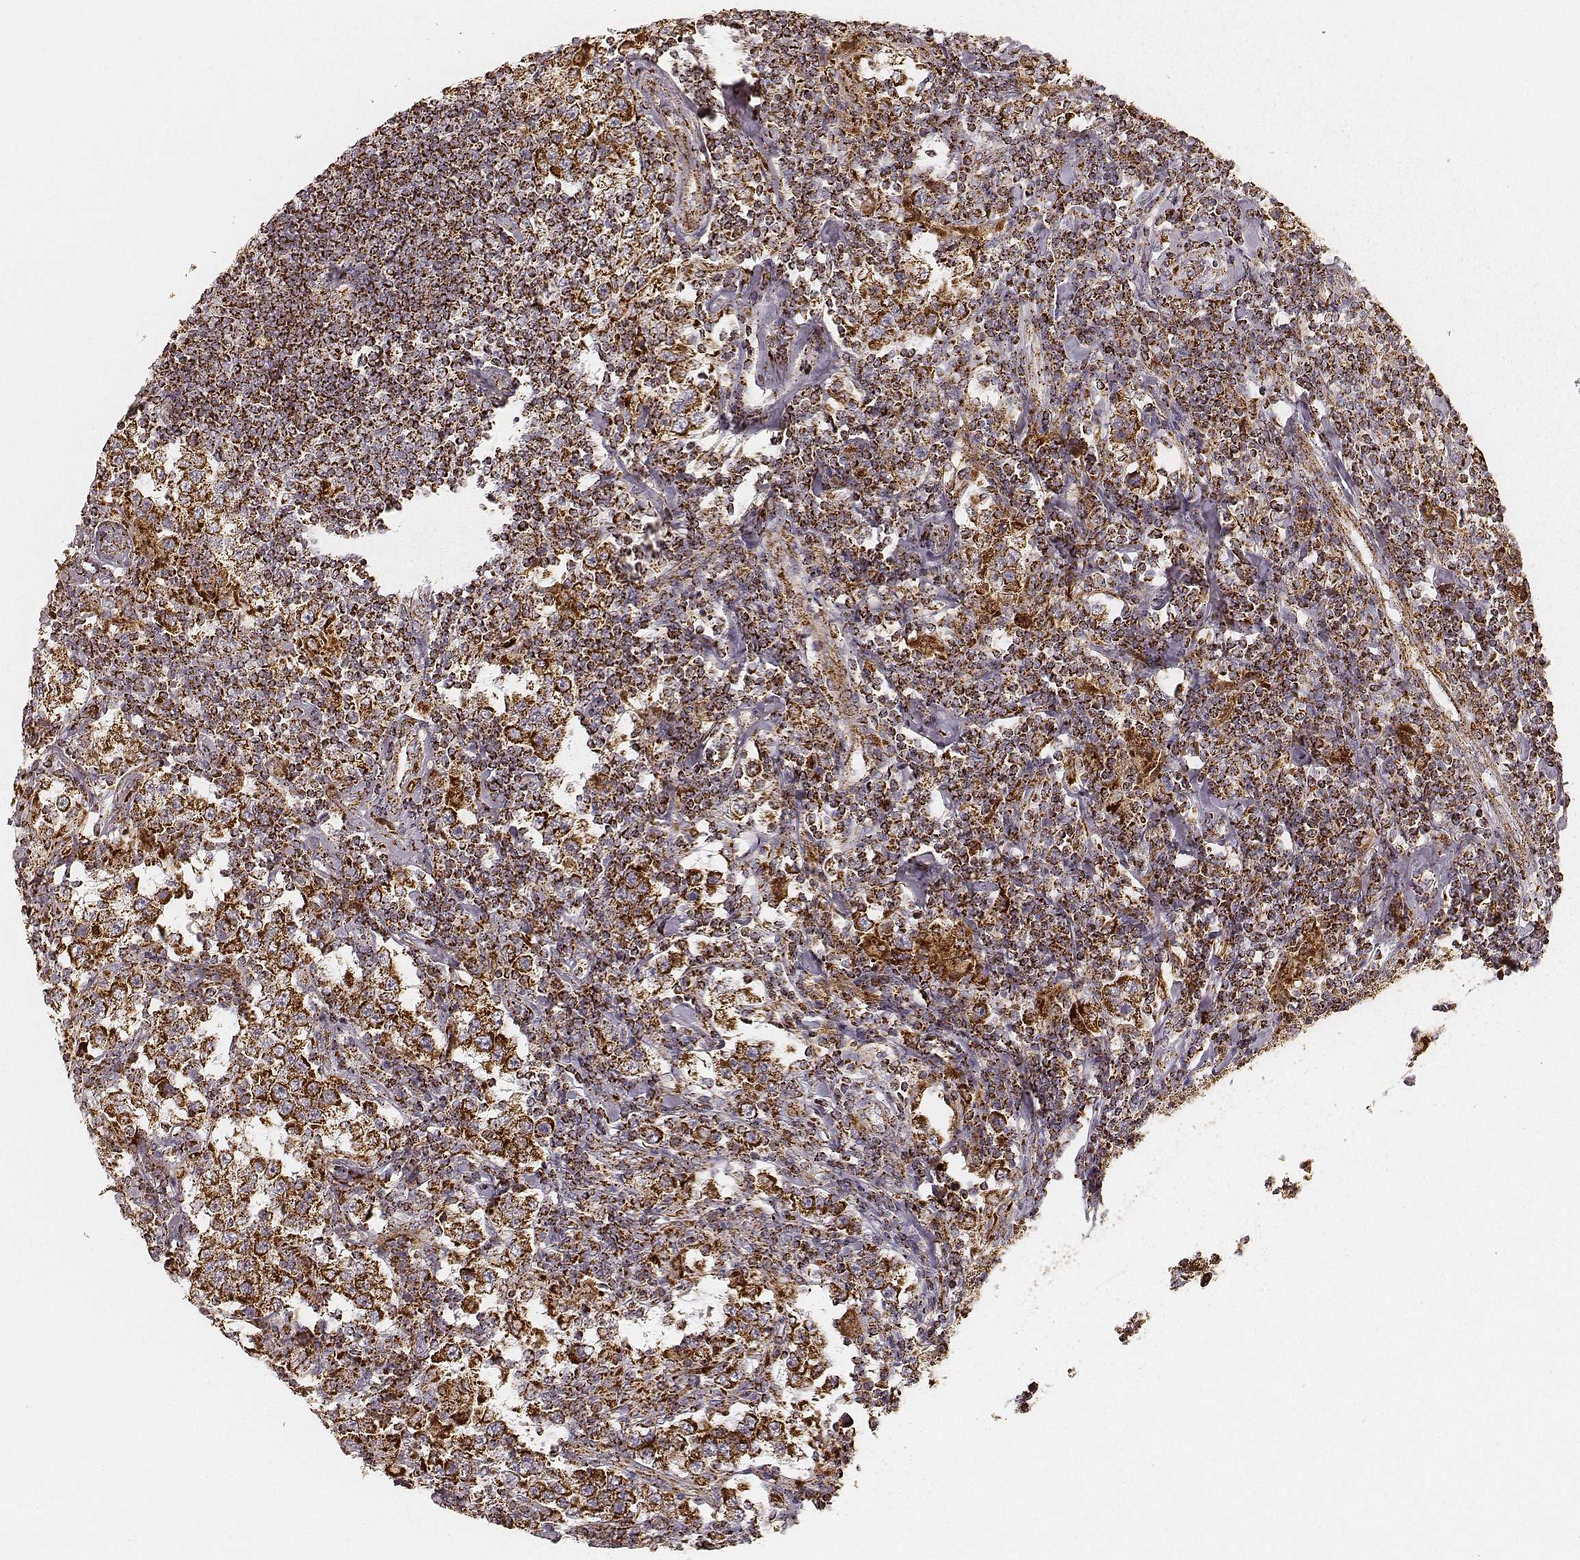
{"staining": {"intensity": "strong", "quantity": ">75%", "location": "cytoplasmic/membranous"}, "tissue": "testis cancer", "cell_type": "Tumor cells", "image_type": "cancer", "snomed": [{"axis": "morphology", "description": "Seminoma, NOS"}, {"axis": "morphology", "description": "Carcinoma, Embryonal, NOS"}, {"axis": "topography", "description": "Testis"}], "caption": "Immunohistochemistry (DAB) staining of testis seminoma demonstrates strong cytoplasmic/membranous protein positivity in approximately >75% of tumor cells.", "gene": "CS", "patient": {"sex": "male", "age": 41}}